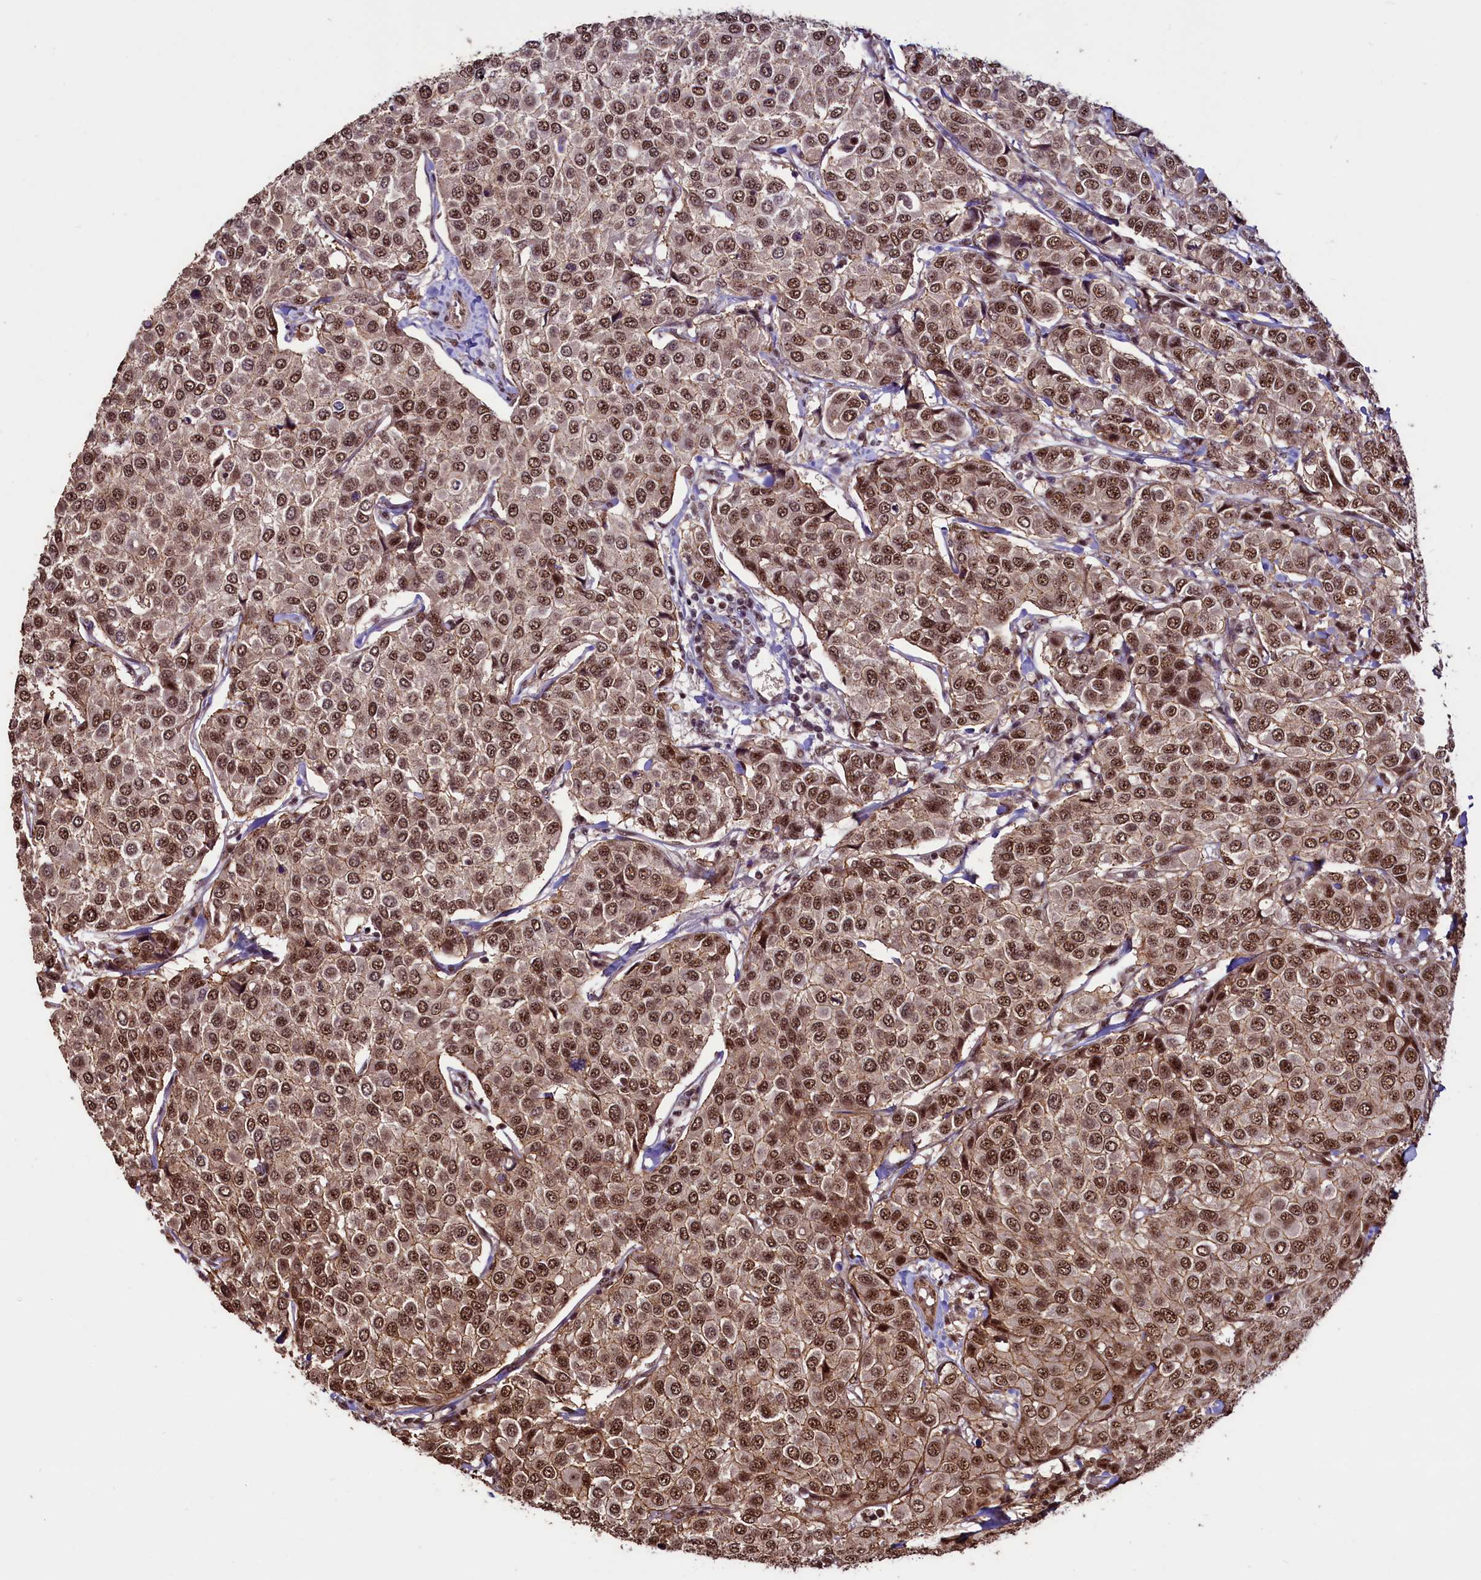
{"staining": {"intensity": "moderate", "quantity": ">75%", "location": "nuclear"}, "tissue": "breast cancer", "cell_type": "Tumor cells", "image_type": "cancer", "snomed": [{"axis": "morphology", "description": "Duct carcinoma"}, {"axis": "topography", "description": "Breast"}], "caption": "Immunohistochemical staining of infiltrating ductal carcinoma (breast) reveals medium levels of moderate nuclear protein staining in about >75% of tumor cells. (Stains: DAB (3,3'-diaminobenzidine) in brown, nuclei in blue, Microscopy: brightfield microscopy at high magnification).", "gene": "SFSWAP", "patient": {"sex": "female", "age": 55}}